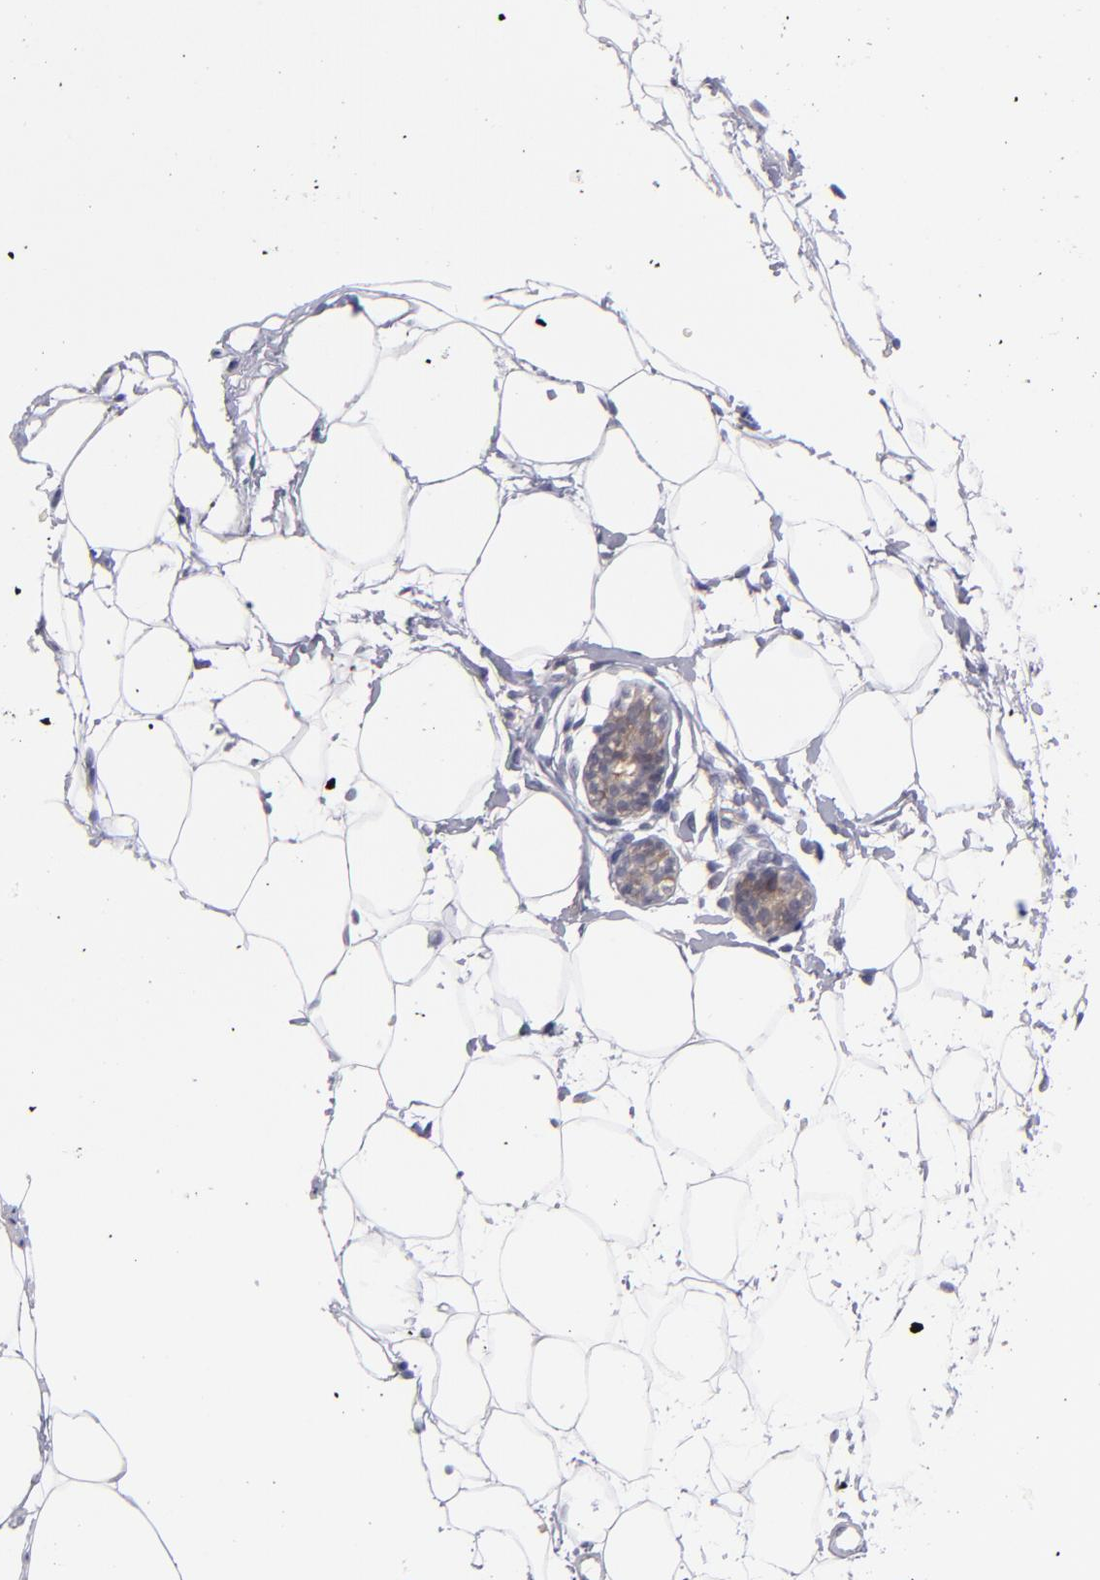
{"staining": {"intensity": "negative", "quantity": "none", "location": "none"}, "tissue": "adipose tissue", "cell_type": "Adipocytes", "image_type": "normal", "snomed": [{"axis": "morphology", "description": "Normal tissue, NOS"}, {"axis": "topography", "description": "Breast"}], "caption": "Histopathology image shows no significant protein staining in adipocytes of unremarkable adipose tissue.", "gene": "EIF3L", "patient": {"sex": "female", "age": 22}}